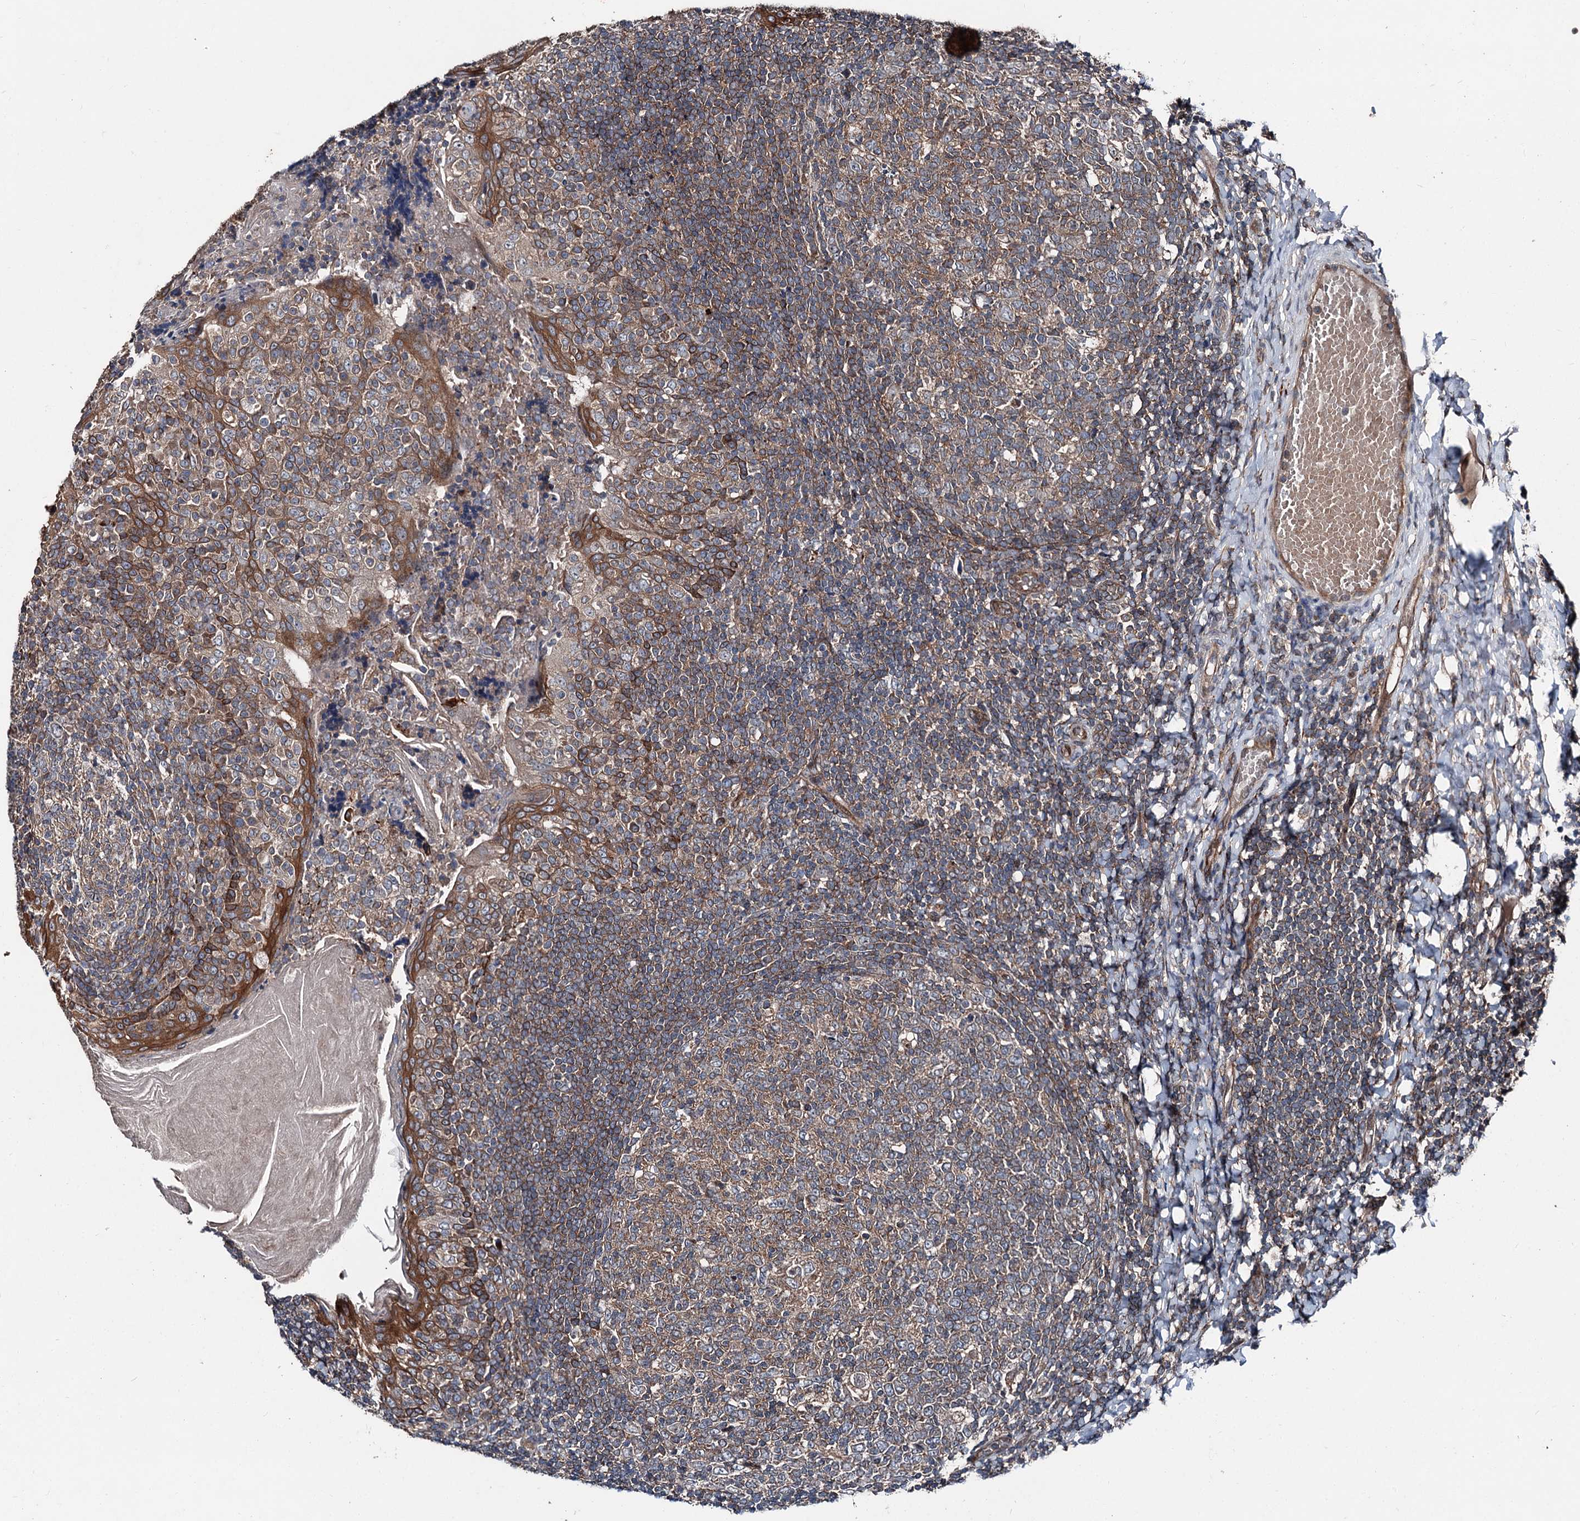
{"staining": {"intensity": "moderate", "quantity": "25%-75%", "location": "cytoplasmic/membranous"}, "tissue": "tonsil", "cell_type": "Germinal center cells", "image_type": "normal", "snomed": [{"axis": "morphology", "description": "Normal tissue, NOS"}, {"axis": "topography", "description": "Tonsil"}], "caption": "Protein analysis of benign tonsil exhibits moderate cytoplasmic/membranous staining in approximately 25%-75% of germinal center cells.", "gene": "DDIAS", "patient": {"sex": "female", "age": 19}}